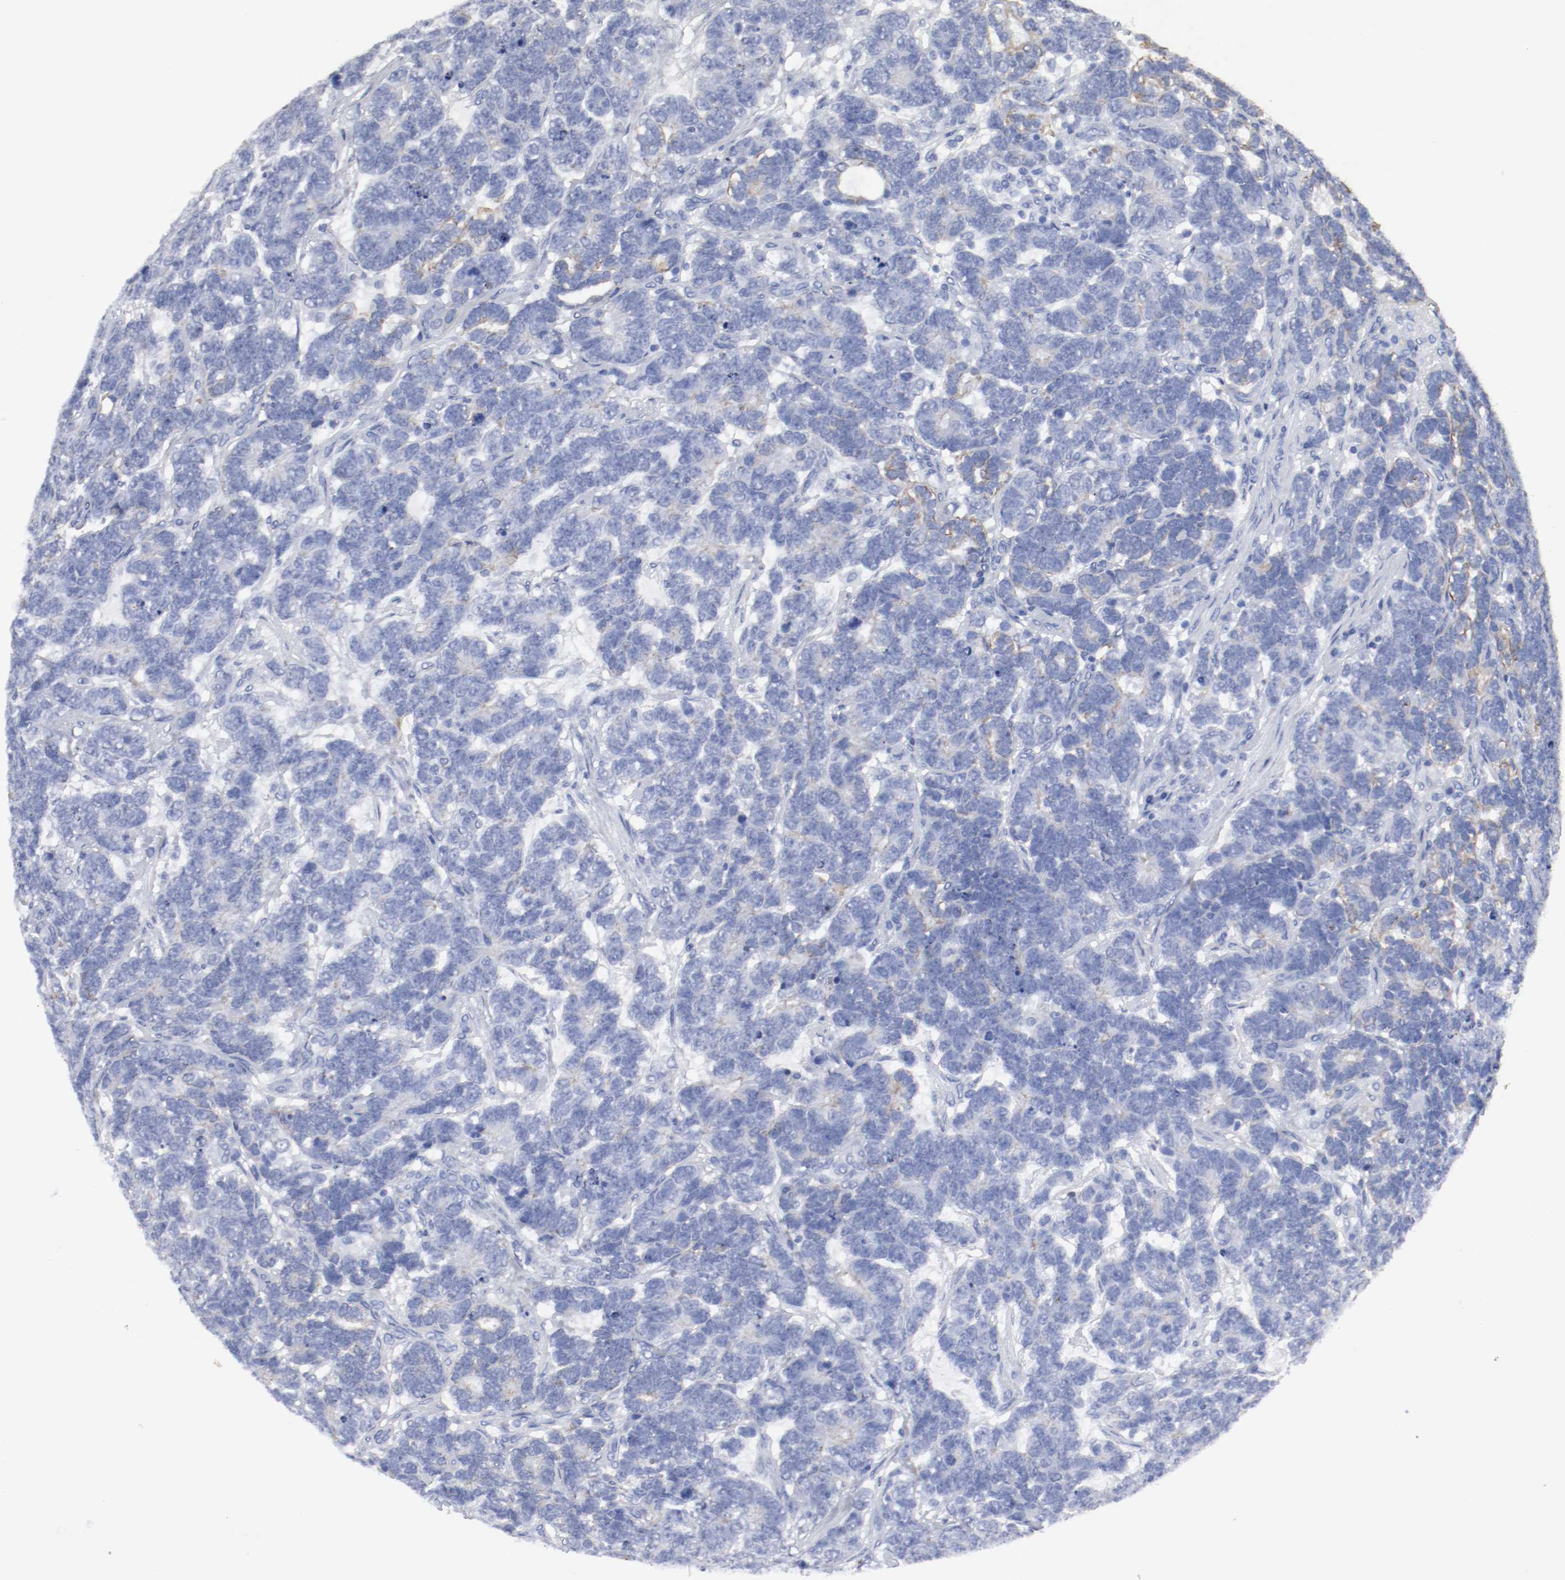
{"staining": {"intensity": "weak", "quantity": "<25%", "location": "cytoplasmic/membranous"}, "tissue": "testis cancer", "cell_type": "Tumor cells", "image_type": "cancer", "snomed": [{"axis": "morphology", "description": "Carcinoma, Embryonal, NOS"}, {"axis": "topography", "description": "Testis"}], "caption": "DAB (3,3'-diaminobenzidine) immunohistochemical staining of embryonal carcinoma (testis) reveals no significant staining in tumor cells. Brightfield microscopy of immunohistochemistry stained with DAB (brown) and hematoxylin (blue), captured at high magnification.", "gene": "TSPAN6", "patient": {"sex": "male", "age": 26}}